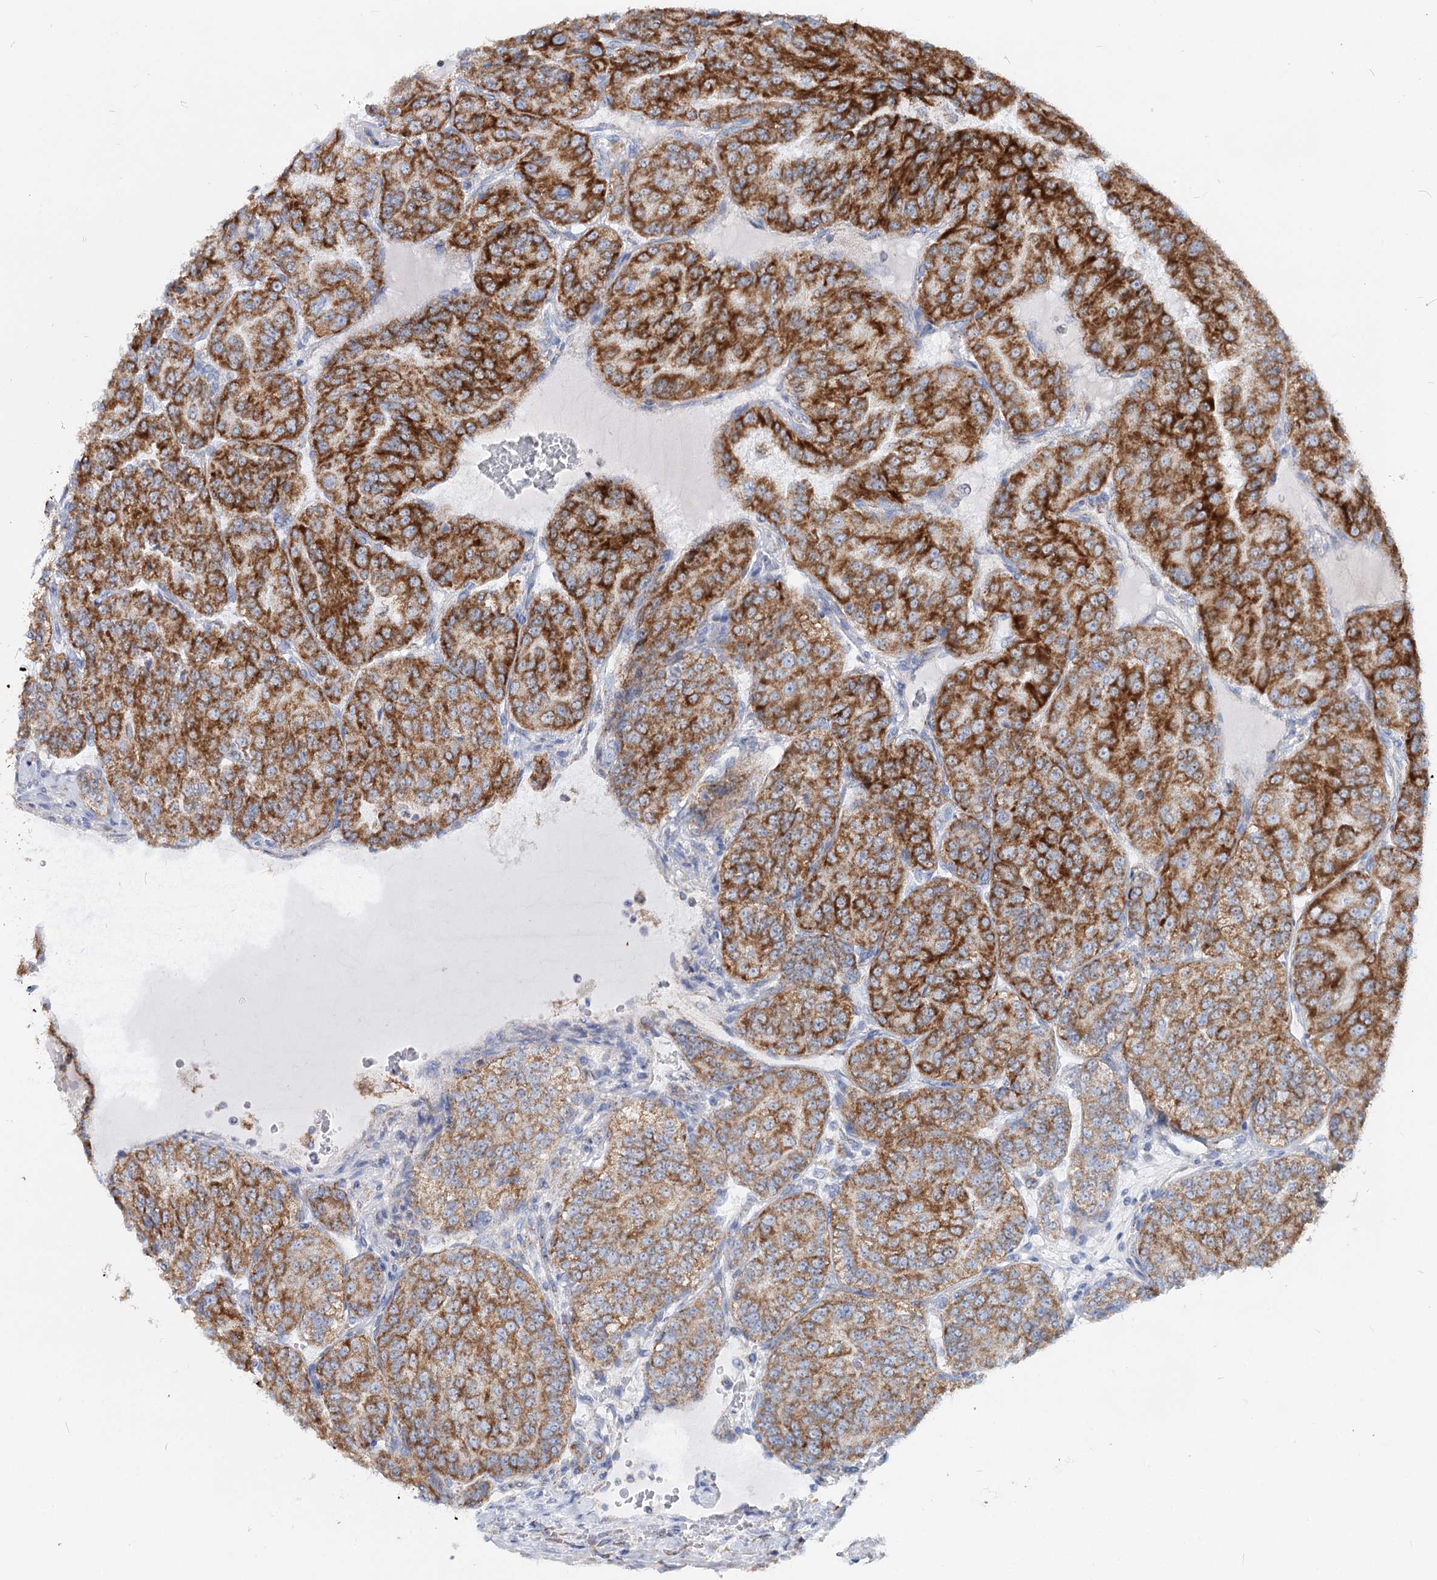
{"staining": {"intensity": "strong", "quantity": ">75%", "location": "cytoplasmic/membranous"}, "tissue": "renal cancer", "cell_type": "Tumor cells", "image_type": "cancer", "snomed": [{"axis": "morphology", "description": "Adenocarcinoma, NOS"}, {"axis": "topography", "description": "Kidney"}], "caption": "Protein staining of renal adenocarcinoma tissue shows strong cytoplasmic/membranous expression in approximately >75% of tumor cells.", "gene": "MCCC2", "patient": {"sex": "female", "age": 63}}